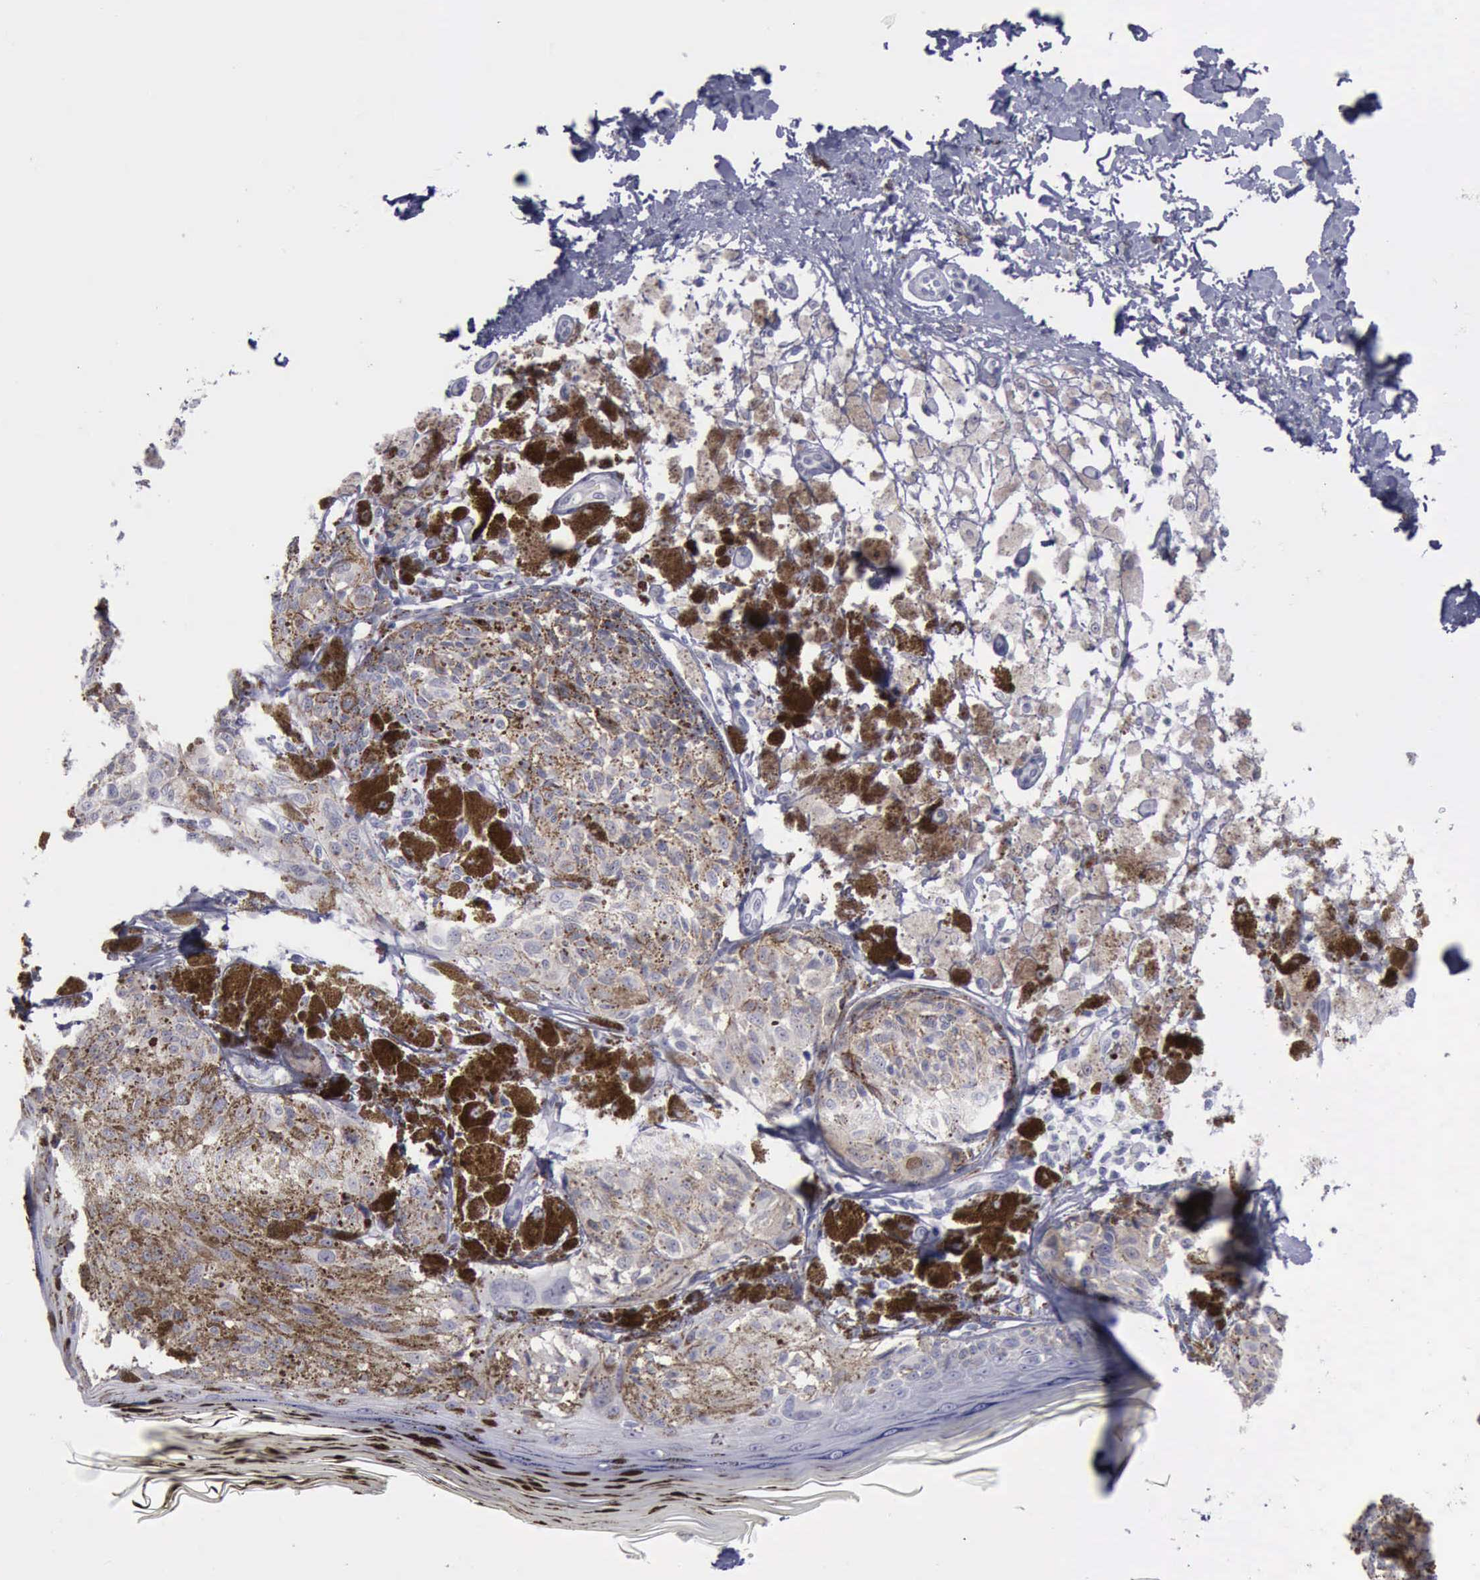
{"staining": {"intensity": "negative", "quantity": "none", "location": "none"}, "tissue": "melanoma", "cell_type": "Tumor cells", "image_type": "cancer", "snomed": [{"axis": "morphology", "description": "Malignant melanoma, NOS"}, {"axis": "topography", "description": "Skin"}], "caption": "Tumor cells are negative for protein expression in human malignant melanoma. The staining is performed using DAB (3,3'-diaminobenzidine) brown chromogen with nuclei counter-stained in using hematoxylin.", "gene": "CDH2", "patient": {"sex": "male", "age": 45}}